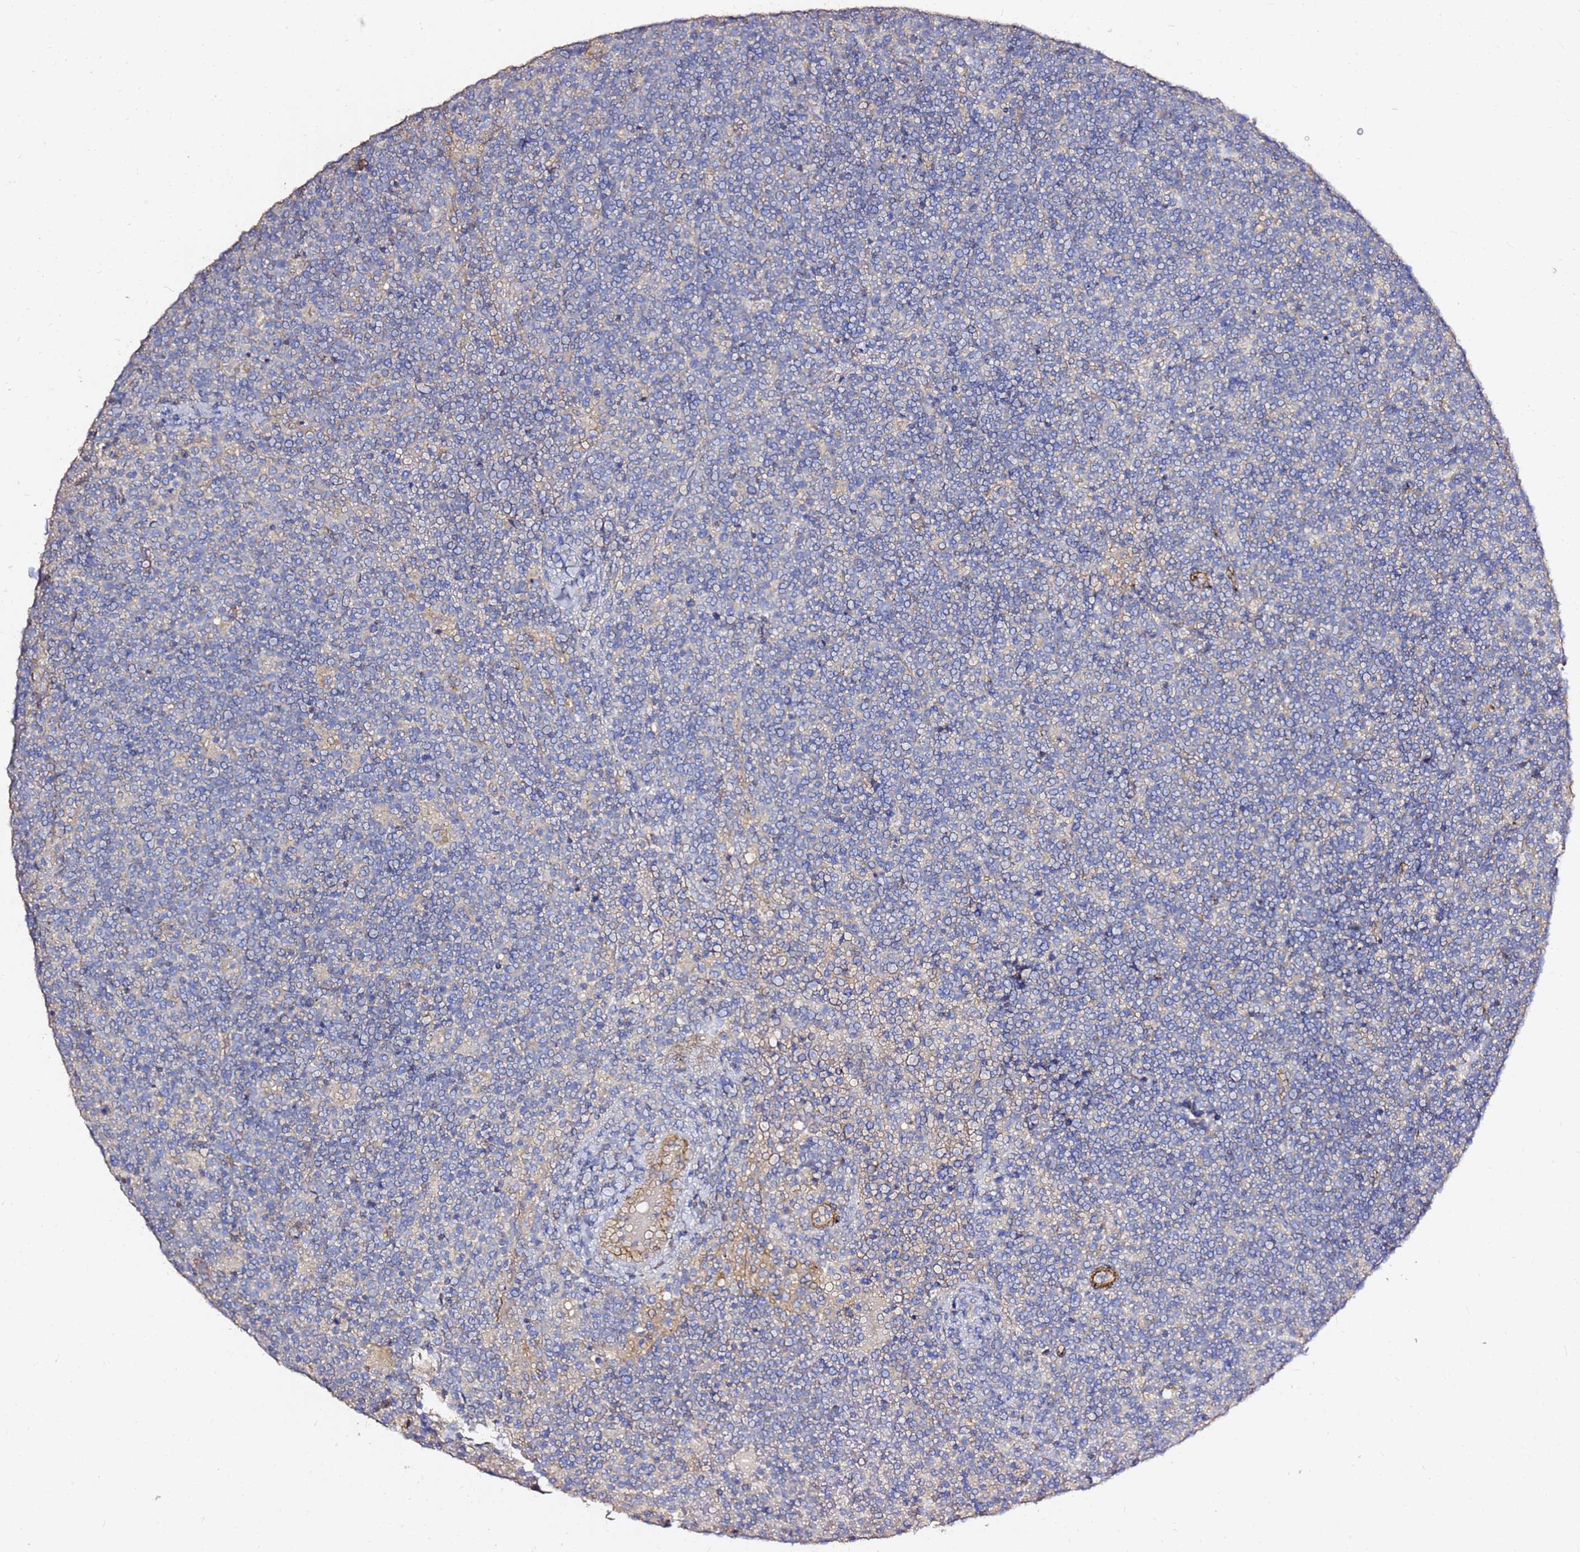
{"staining": {"intensity": "negative", "quantity": "none", "location": "none"}, "tissue": "lymphoma", "cell_type": "Tumor cells", "image_type": "cancer", "snomed": [{"axis": "morphology", "description": "Malignant lymphoma, non-Hodgkin's type, High grade"}, {"axis": "topography", "description": "Lymph node"}], "caption": "Immunohistochemical staining of malignant lymphoma, non-Hodgkin's type (high-grade) shows no significant expression in tumor cells.", "gene": "EXD3", "patient": {"sex": "male", "age": 61}}